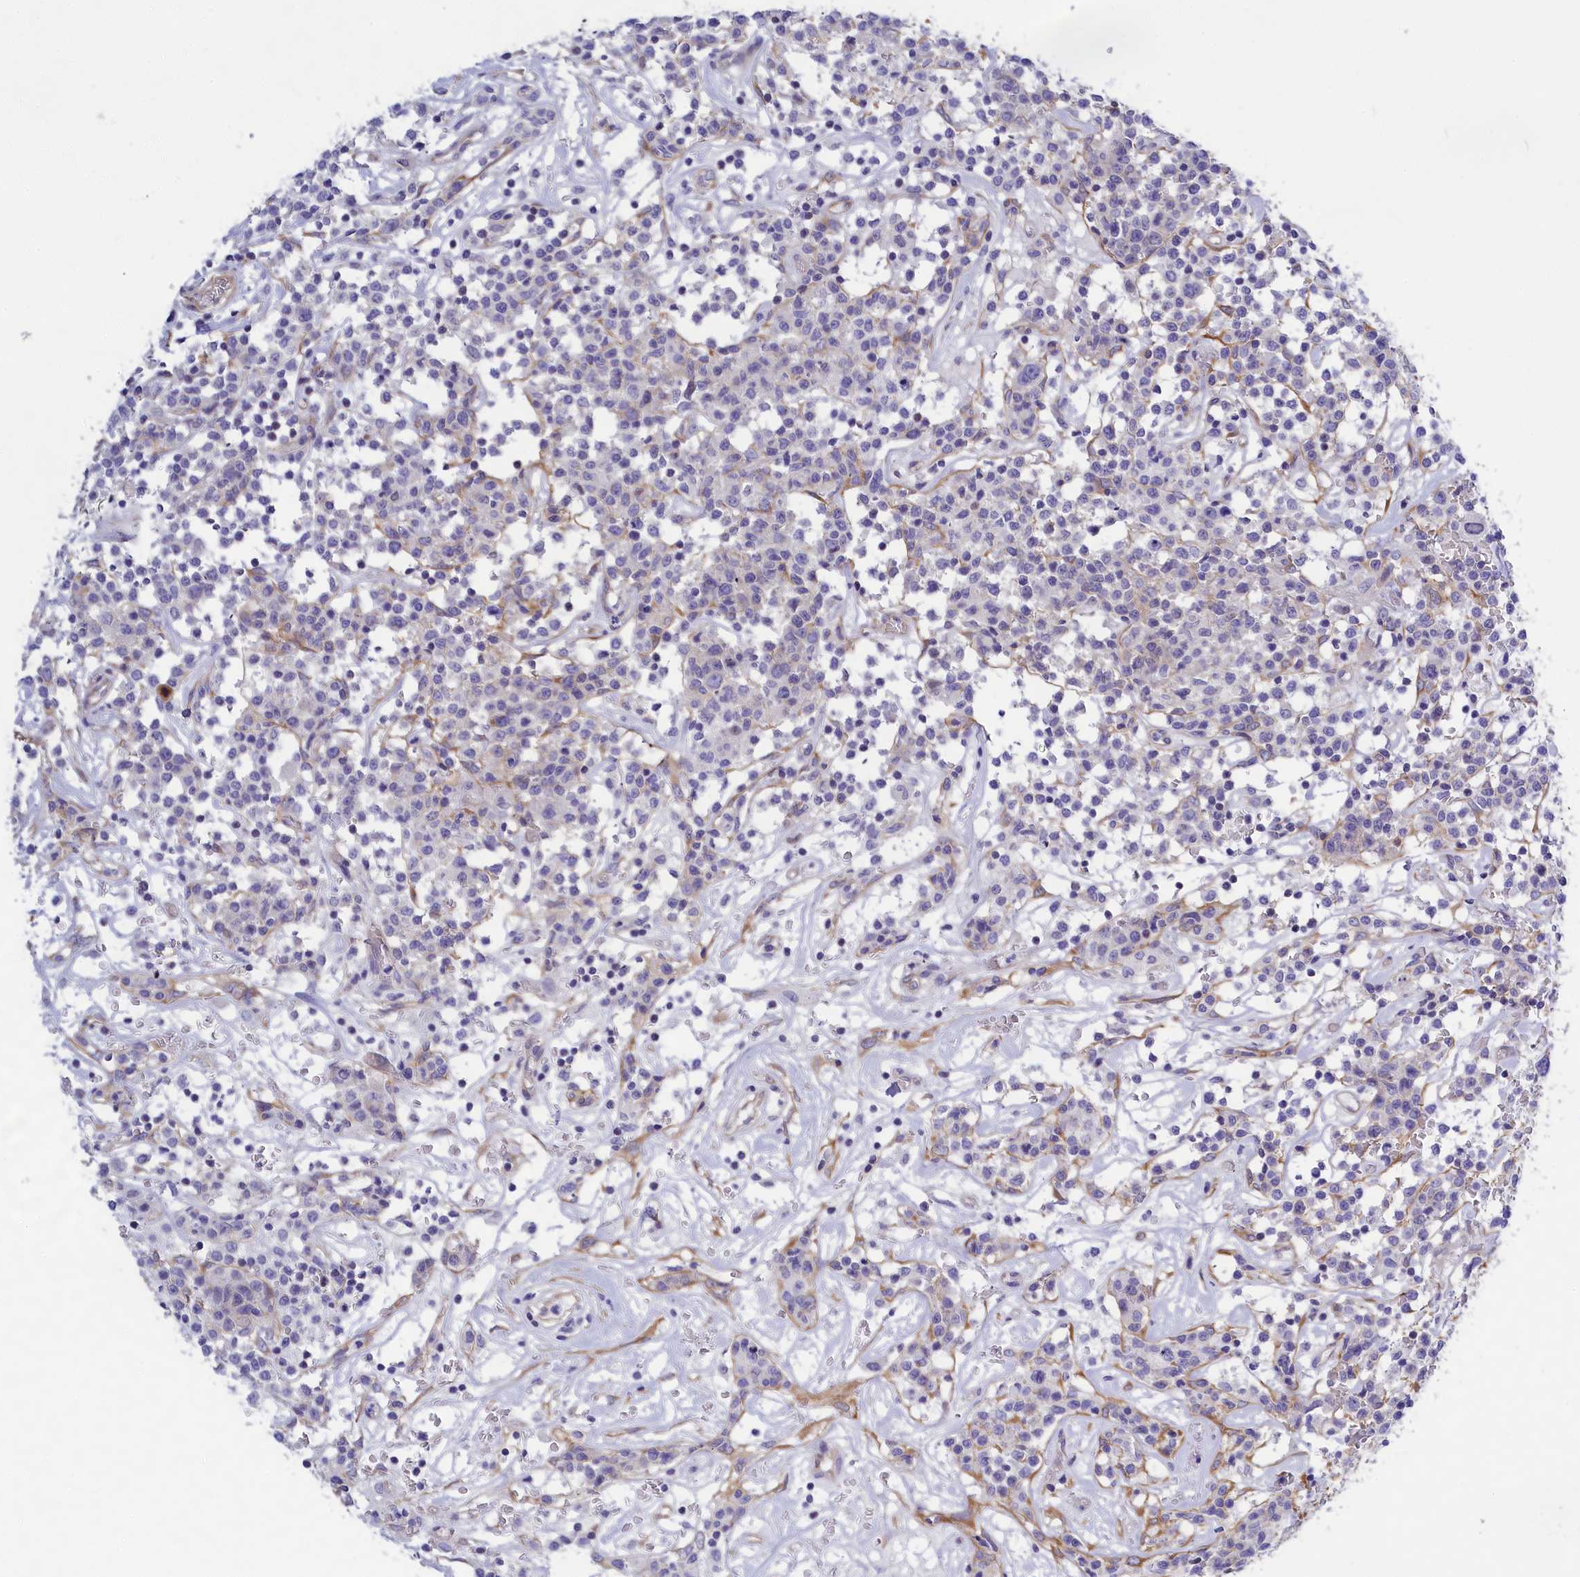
{"staining": {"intensity": "negative", "quantity": "none", "location": "none"}, "tissue": "lymphoma", "cell_type": "Tumor cells", "image_type": "cancer", "snomed": [{"axis": "morphology", "description": "Malignant lymphoma, non-Hodgkin's type, Low grade"}, {"axis": "topography", "description": "Small intestine"}], "caption": "Tumor cells show no significant expression in lymphoma.", "gene": "PPP1R13L", "patient": {"sex": "female", "age": 59}}